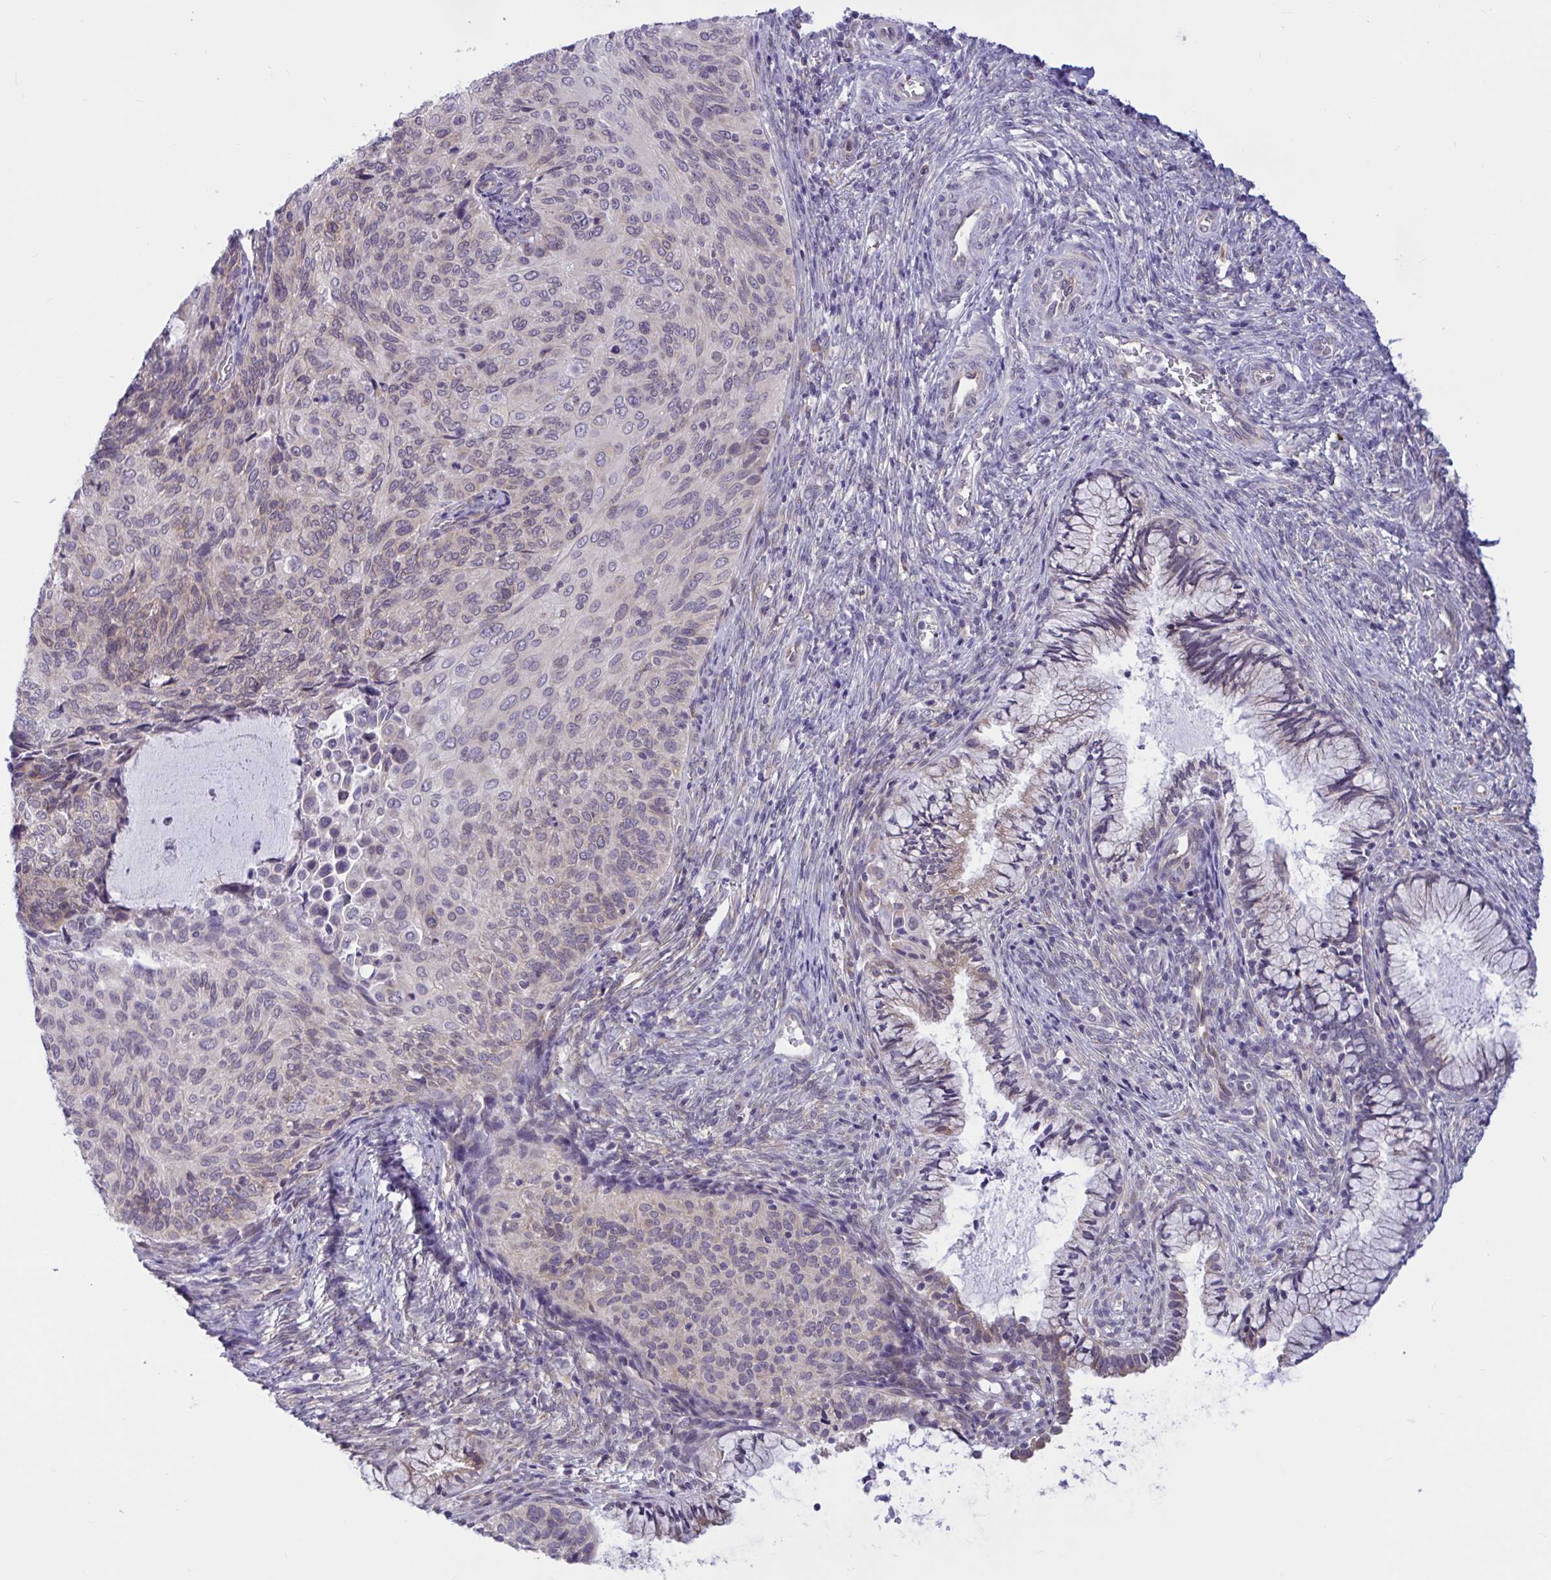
{"staining": {"intensity": "weak", "quantity": "<25%", "location": "cytoplasmic/membranous"}, "tissue": "cervical cancer", "cell_type": "Tumor cells", "image_type": "cancer", "snomed": [{"axis": "morphology", "description": "Squamous cell carcinoma, NOS"}, {"axis": "topography", "description": "Cervix"}], "caption": "This is a image of immunohistochemistry staining of squamous cell carcinoma (cervical), which shows no expression in tumor cells. (Stains: DAB (3,3'-diaminobenzidine) immunohistochemistry (IHC) with hematoxylin counter stain, Microscopy: brightfield microscopy at high magnification).", "gene": "CAMLG", "patient": {"sex": "female", "age": 49}}